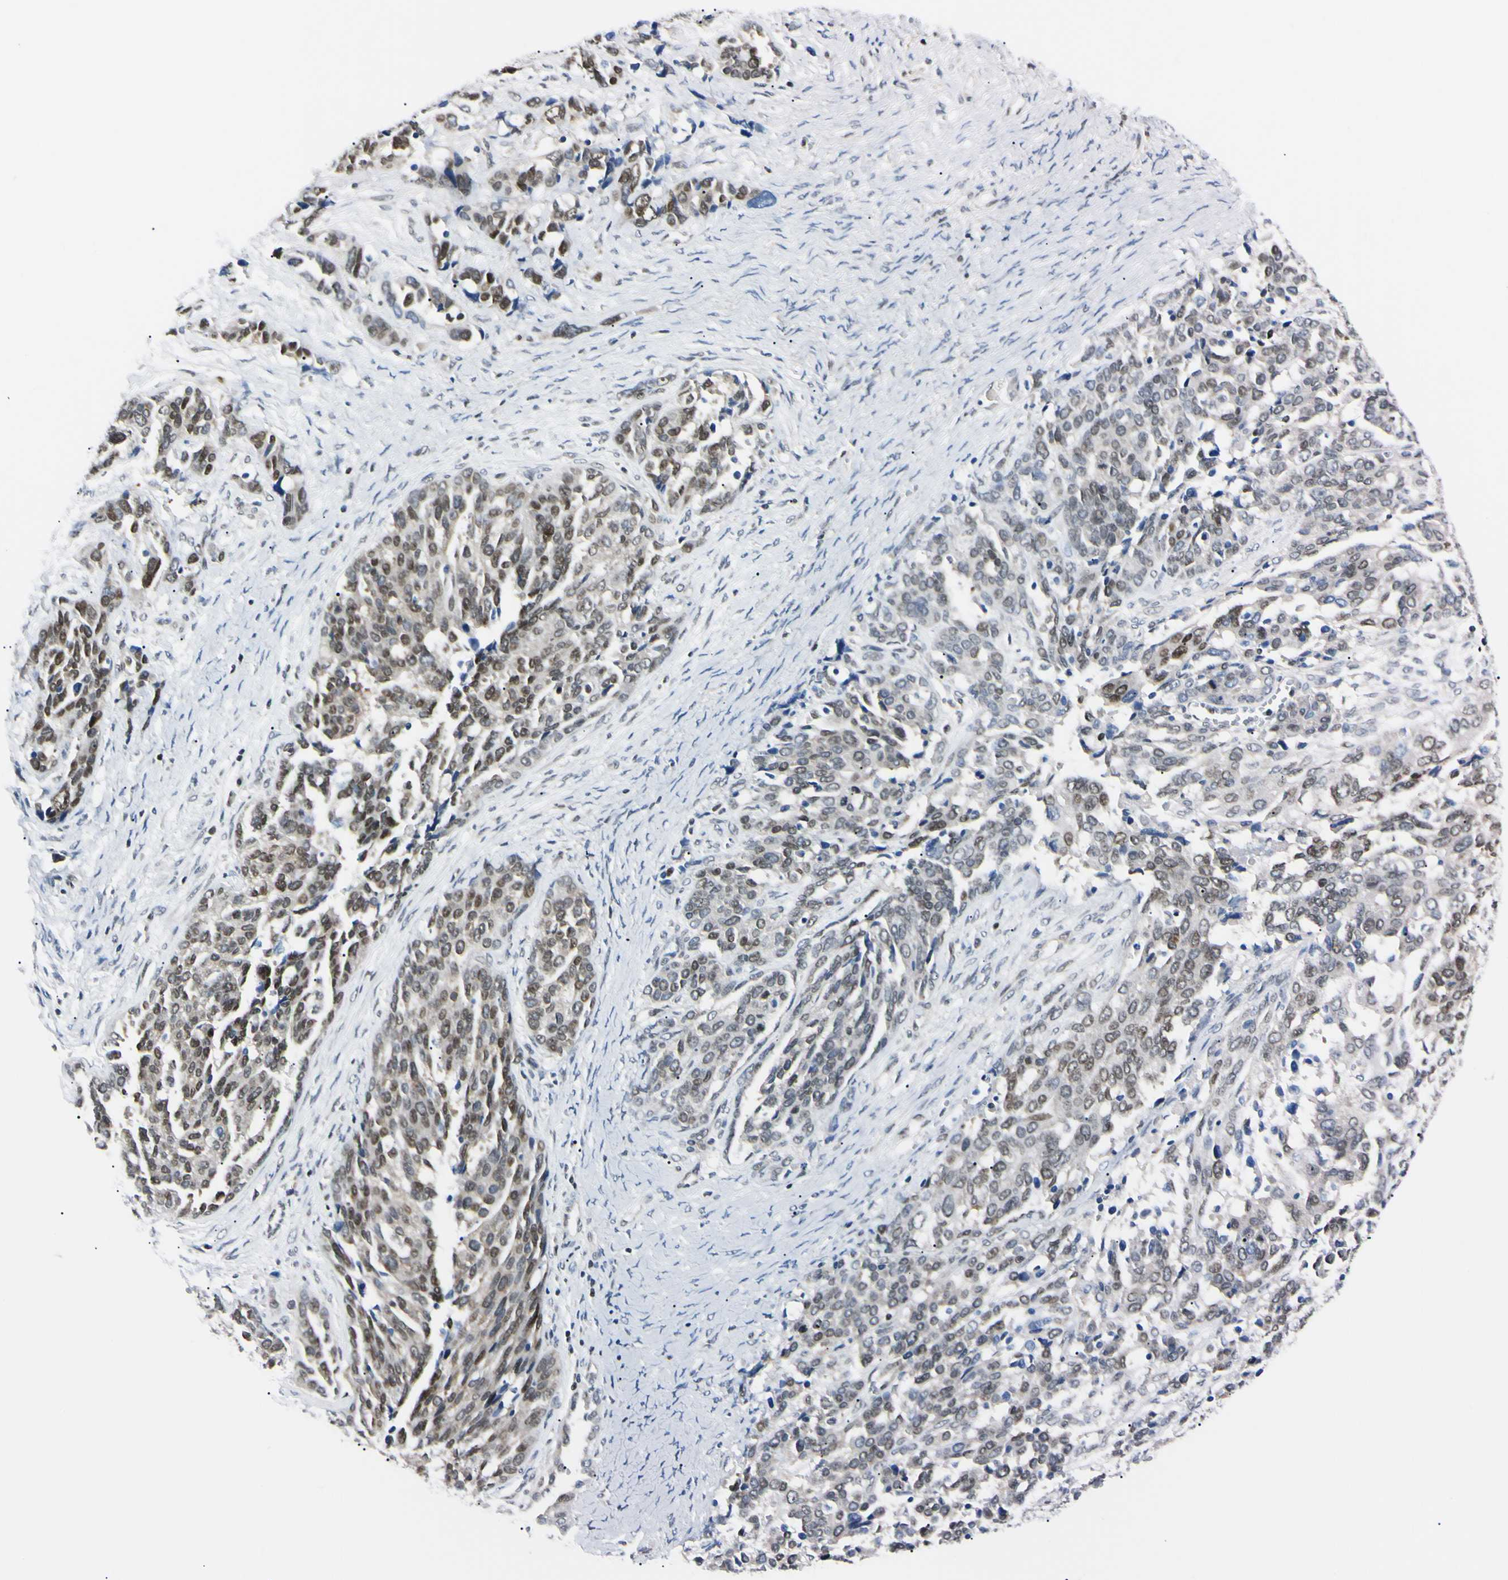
{"staining": {"intensity": "moderate", "quantity": "25%-75%", "location": "nuclear"}, "tissue": "ovarian cancer", "cell_type": "Tumor cells", "image_type": "cancer", "snomed": [{"axis": "morphology", "description": "Cystadenocarcinoma, serous, NOS"}, {"axis": "topography", "description": "Ovary"}], "caption": "Moderate nuclear expression for a protein is identified in approximately 25%-75% of tumor cells of ovarian cancer using IHC.", "gene": "C1orf174", "patient": {"sex": "female", "age": 44}}